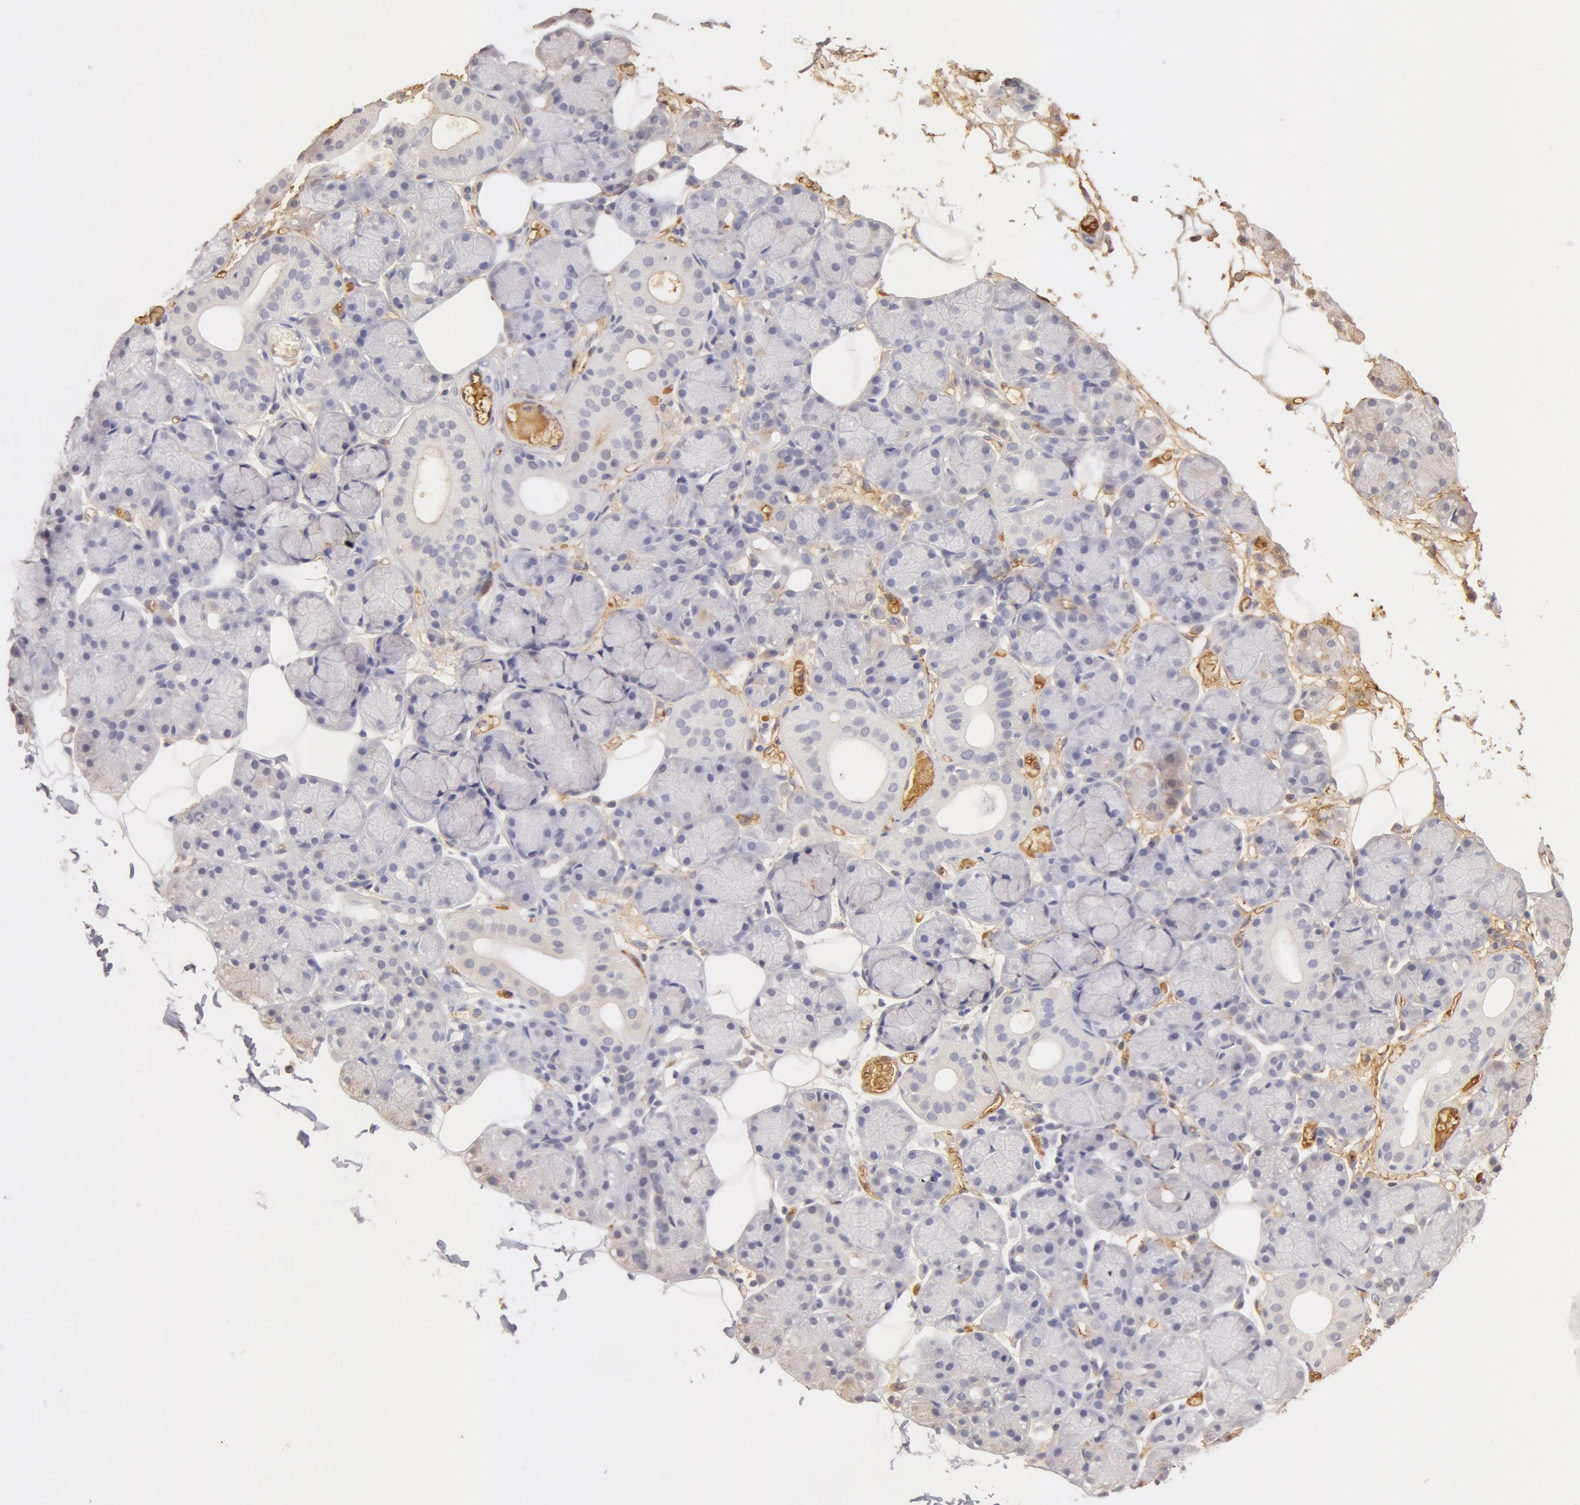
{"staining": {"intensity": "weak", "quantity": "<25%", "location": "cytoplasmic/membranous"}, "tissue": "salivary gland", "cell_type": "Glandular cells", "image_type": "normal", "snomed": [{"axis": "morphology", "description": "Normal tissue, NOS"}, {"axis": "topography", "description": "Salivary gland"}], "caption": "A high-resolution histopathology image shows immunohistochemistry (IHC) staining of benign salivary gland, which demonstrates no significant staining in glandular cells. Brightfield microscopy of IHC stained with DAB (3,3'-diaminobenzidine) (brown) and hematoxylin (blue), captured at high magnification.", "gene": "TF", "patient": {"sex": "male", "age": 54}}